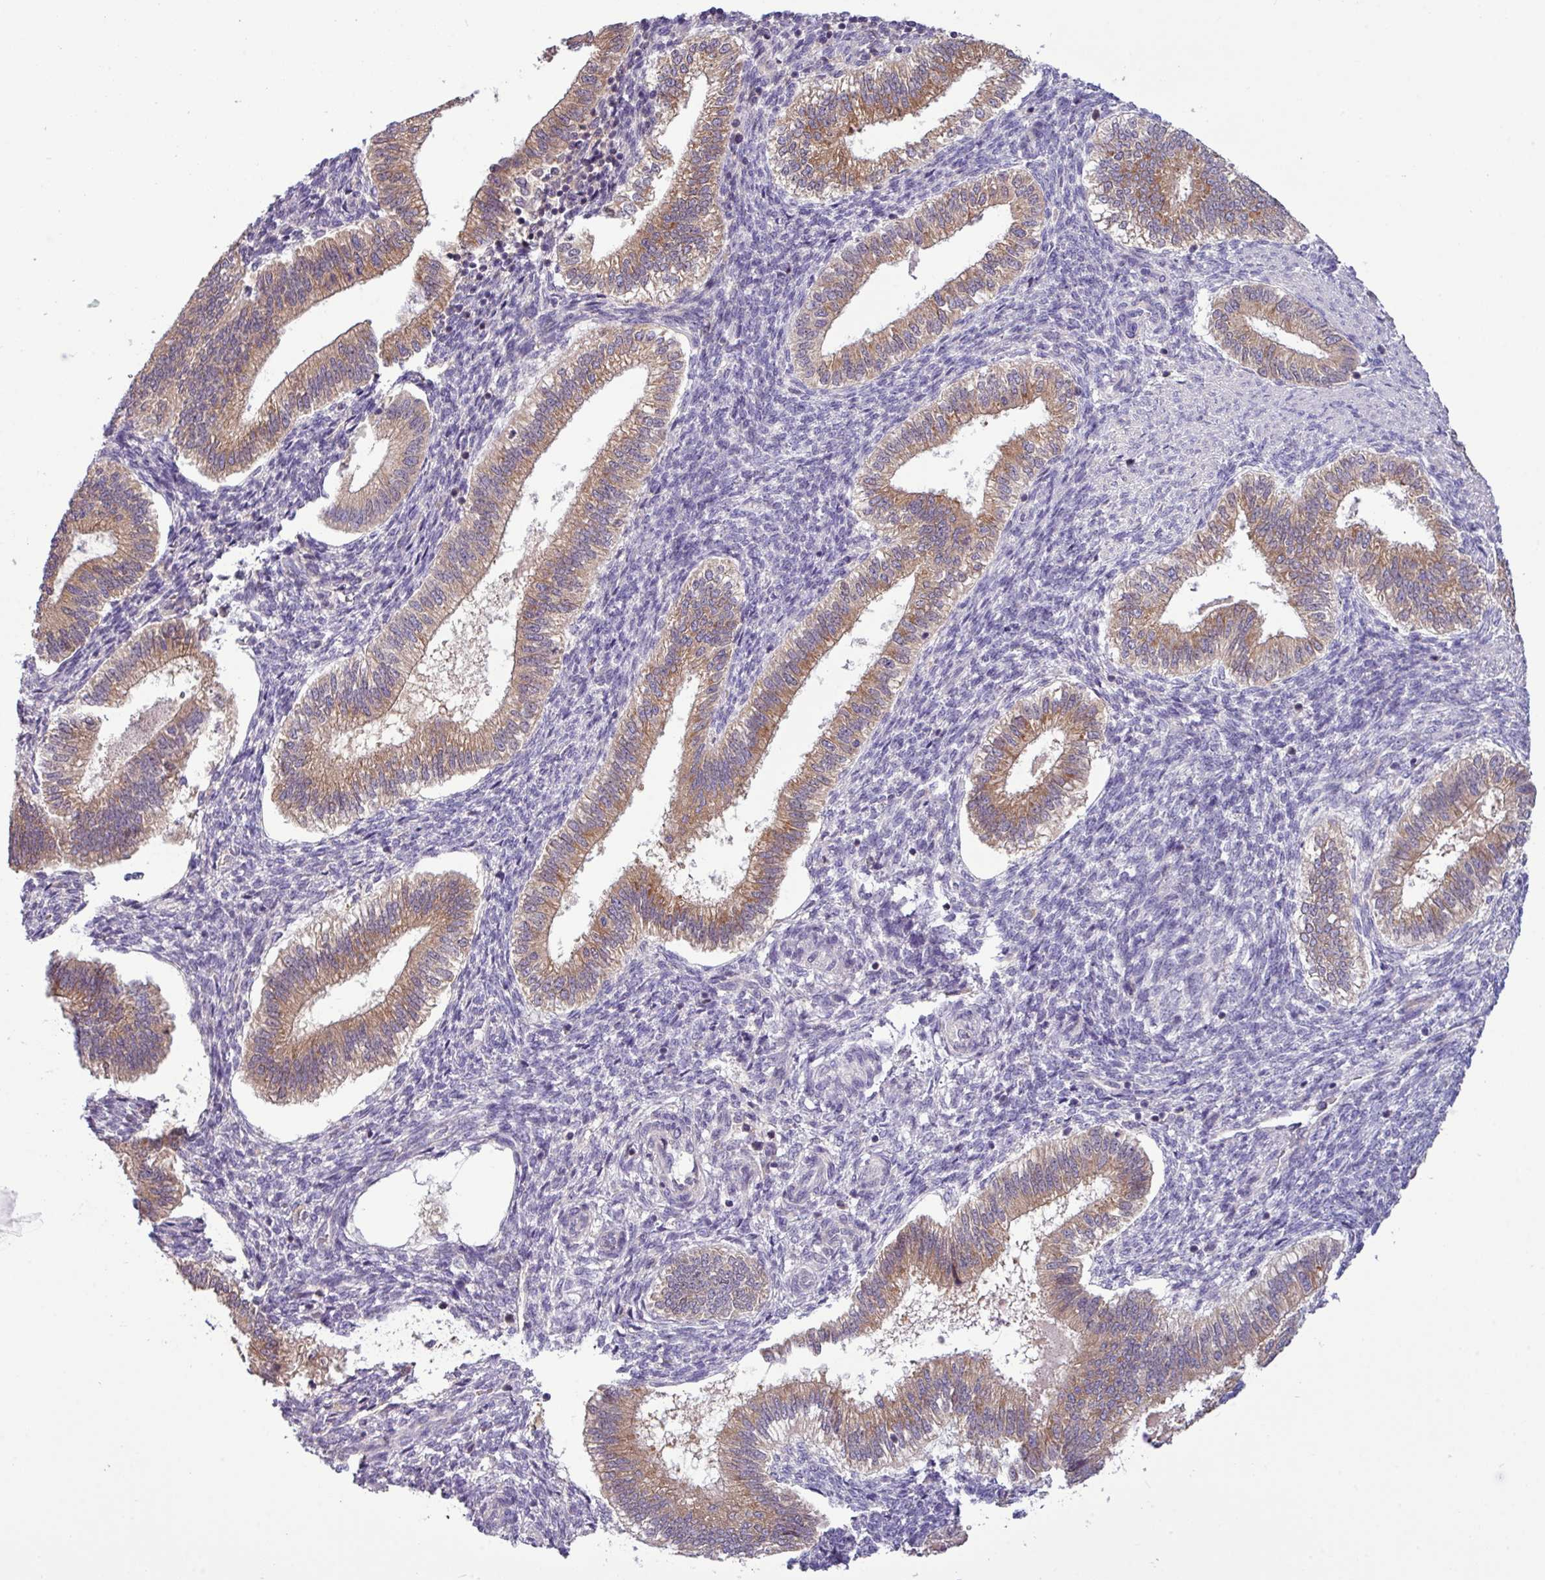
{"staining": {"intensity": "negative", "quantity": "none", "location": "none"}, "tissue": "endometrium", "cell_type": "Cells in endometrial stroma", "image_type": "normal", "snomed": [{"axis": "morphology", "description": "Normal tissue, NOS"}, {"axis": "topography", "description": "Endometrium"}], "caption": "The photomicrograph shows no significant positivity in cells in endometrial stroma of endometrium. (DAB (3,3'-diaminobenzidine) IHC visualized using brightfield microscopy, high magnification).", "gene": "TMEM62", "patient": {"sex": "female", "age": 25}}